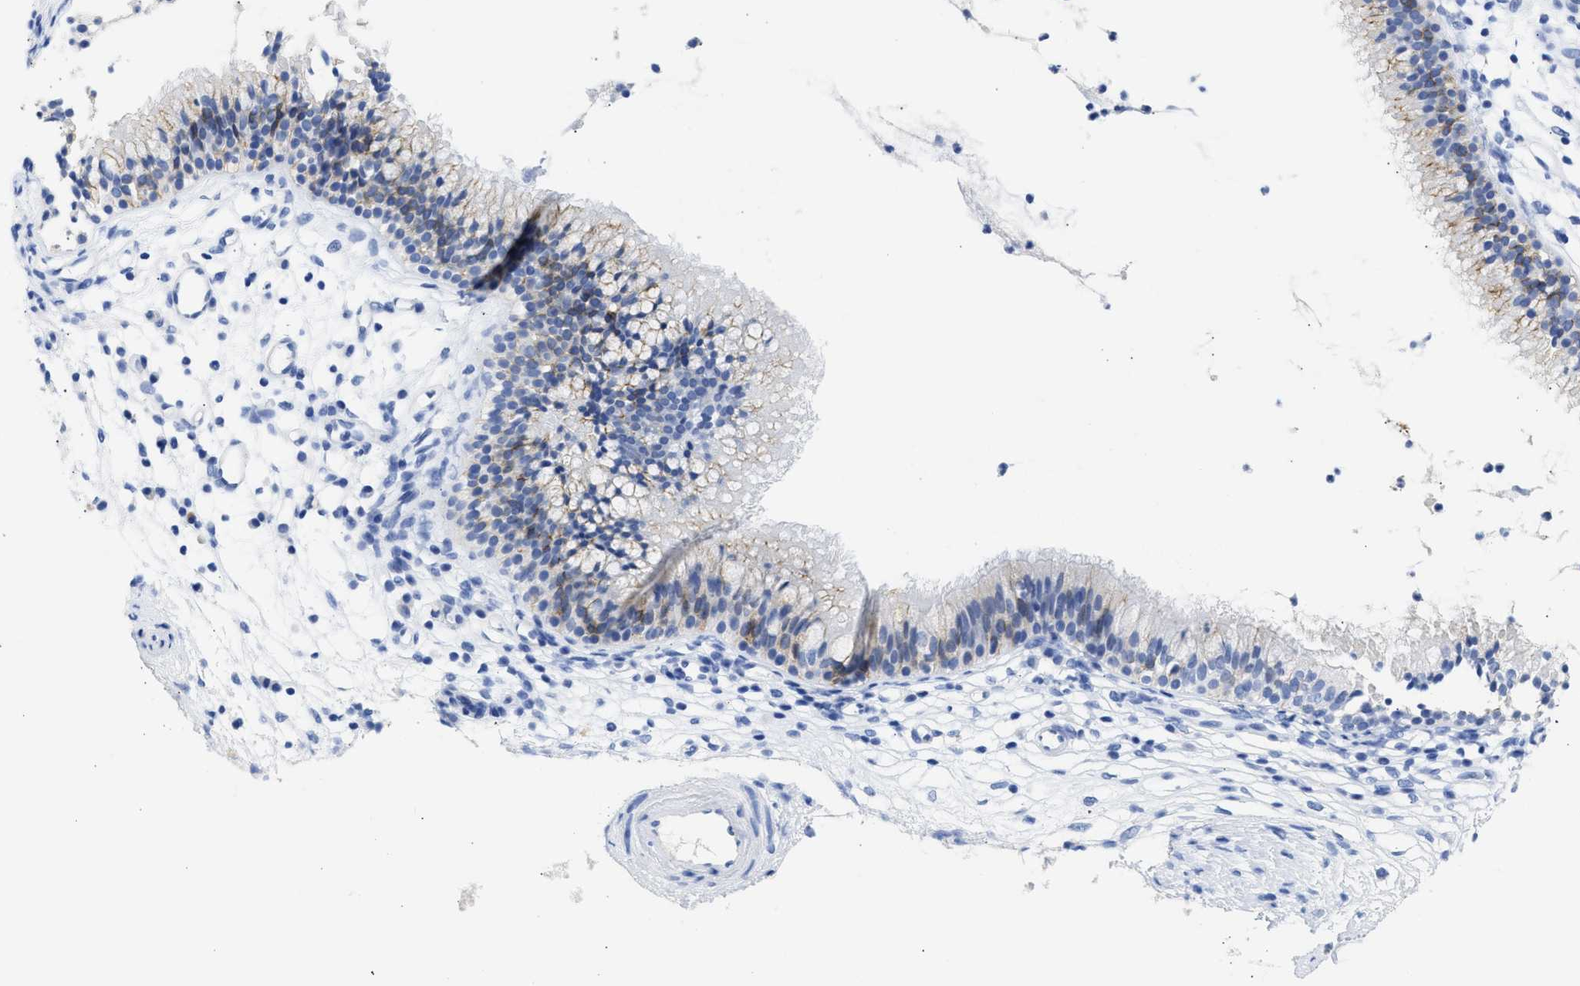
{"staining": {"intensity": "moderate", "quantity": "<25%", "location": "cytoplasmic/membranous"}, "tissue": "nasopharynx", "cell_type": "Respiratory epithelial cells", "image_type": "normal", "snomed": [{"axis": "morphology", "description": "Normal tissue, NOS"}, {"axis": "topography", "description": "Nasopharynx"}], "caption": "High-magnification brightfield microscopy of unremarkable nasopharynx stained with DAB (brown) and counterstained with hematoxylin (blue). respiratory epithelial cells exhibit moderate cytoplasmic/membranous staining is appreciated in about<25% of cells.", "gene": "NCAM1", "patient": {"sex": "male", "age": 21}}